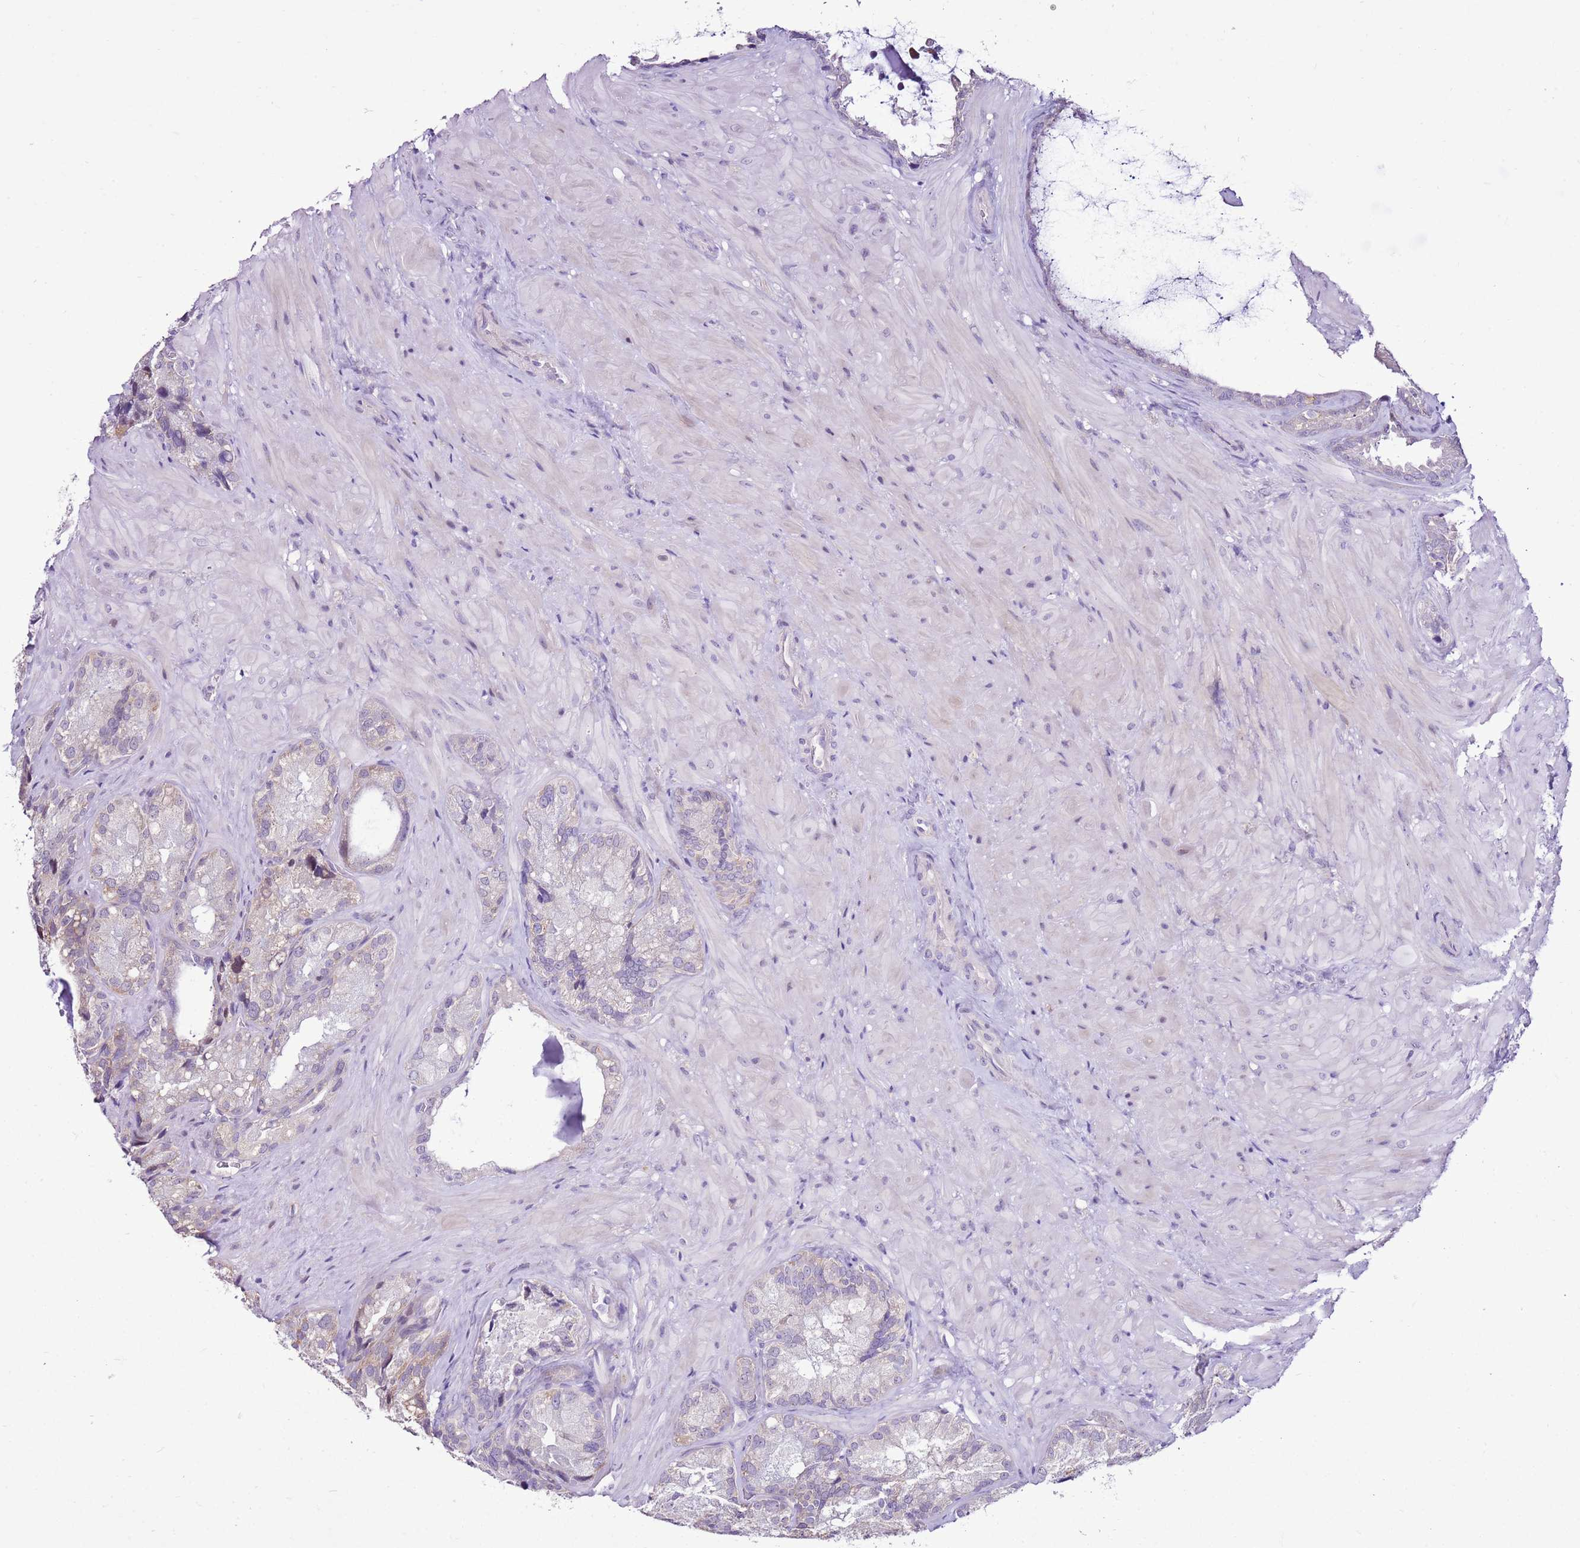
{"staining": {"intensity": "negative", "quantity": "none", "location": "none"}, "tissue": "seminal vesicle", "cell_type": "Glandular cells", "image_type": "normal", "snomed": [{"axis": "morphology", "description": "Normal tissue, NOS"}, {"axis": "topography", "description": "Seminal veicle"}], "caption": "Photomicrograph shows no significant protein staining in glandular cells of normal seminal vesicle.", "gene": "SLC38A5", "patient": {"sex": "male", "age": 62}}